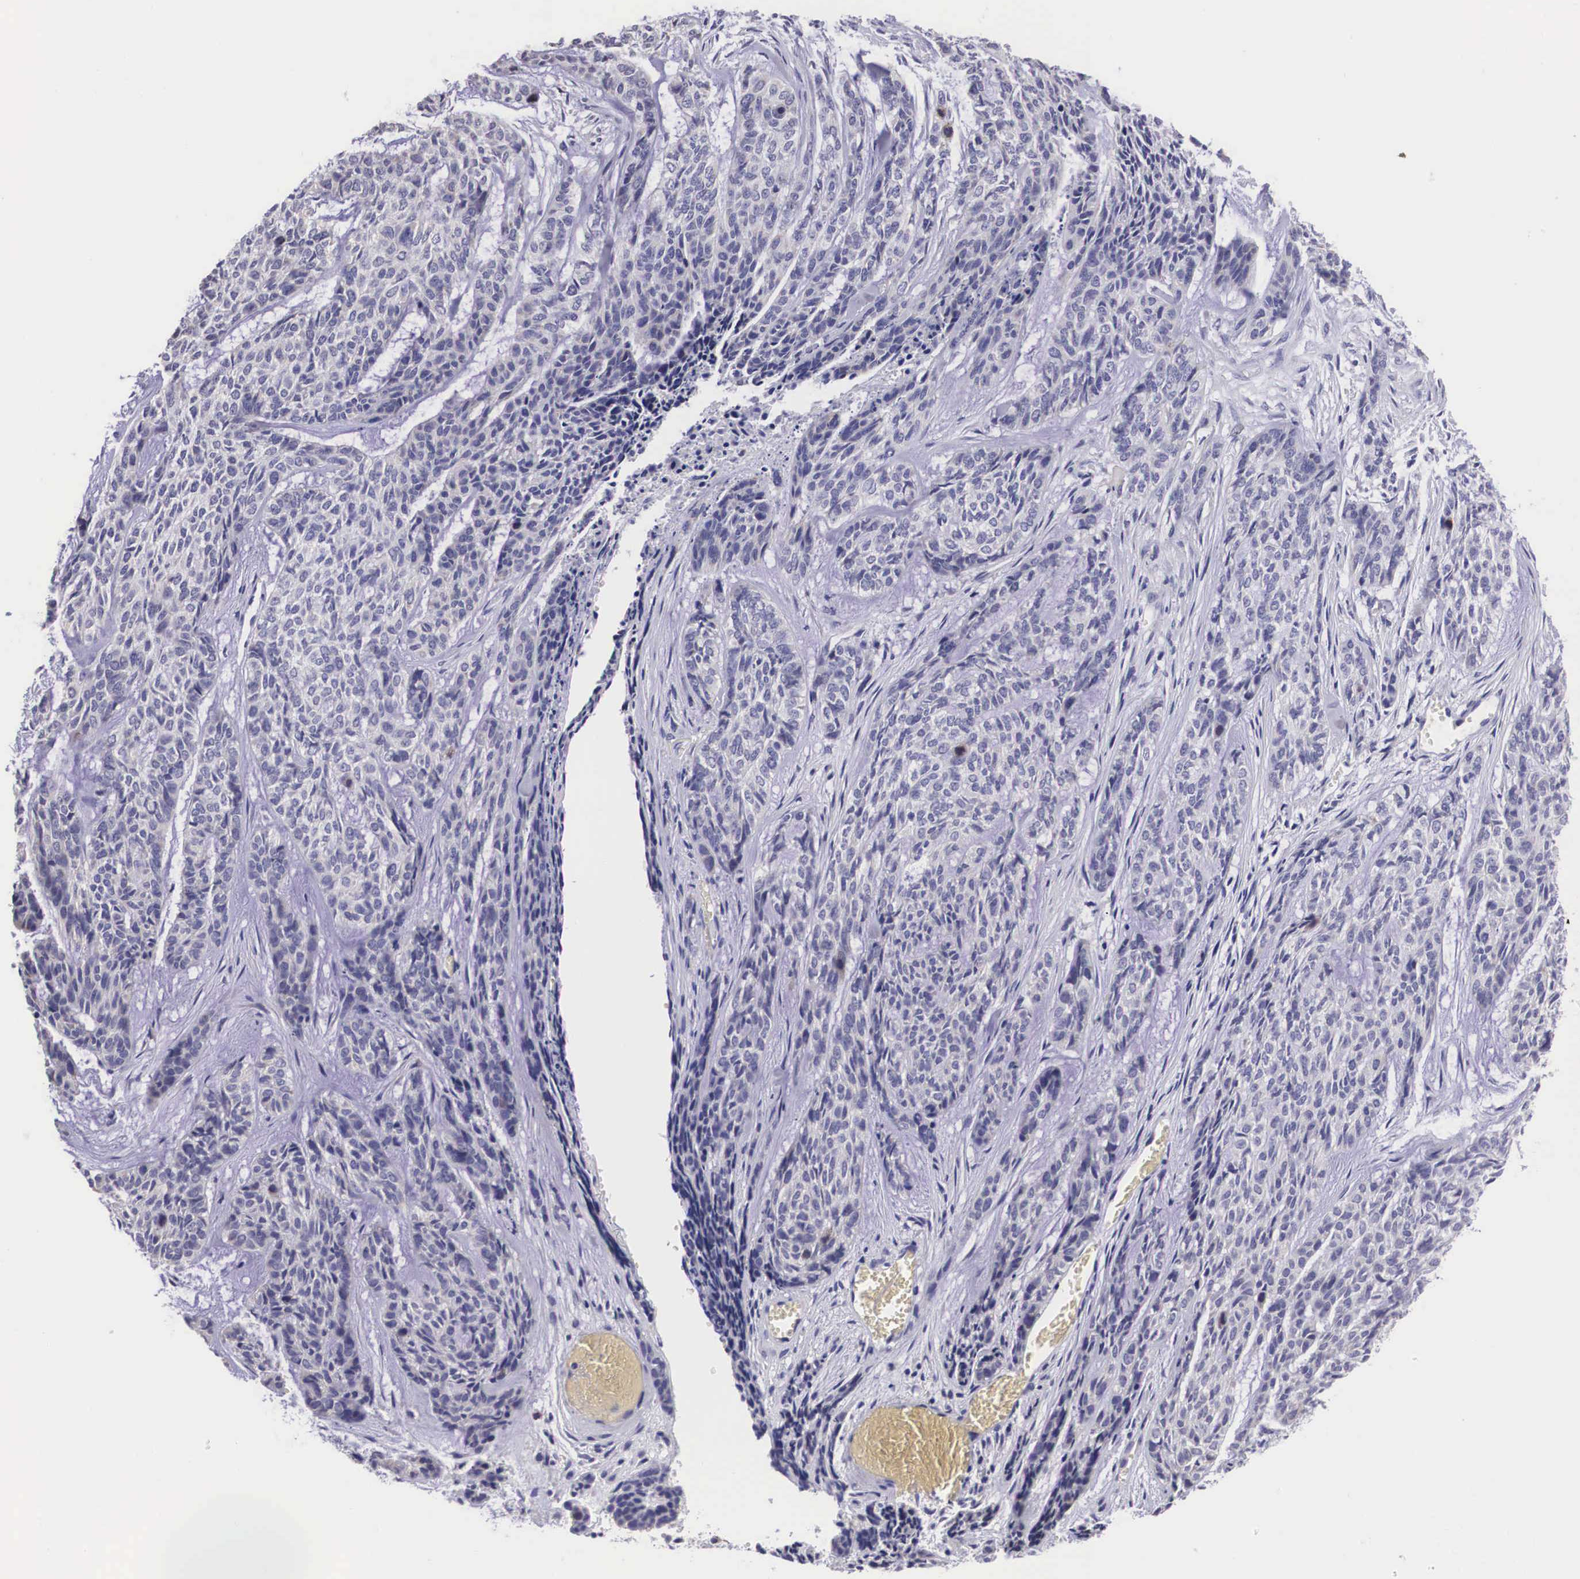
{"staining": {"intensity": "negative", "quantity": "none", "location": "none"}, "tissue": "skin cancer", "cell_type": "Tumor cells", "image_type": "cancer", "snomed": [{"axis": "morphology", "description": "Normal tissue, NOS"}, {"axis": "morphology", "description": "Basal cell carcinoma"}, {"axis": "topography", "description": "Skin"}], "caption": "Tumor cells are negative for brown protein staining in skin cancer (basal cell carcinoma).", "gene": "ARG2", "patient": {"sex": "female", "age": 65}}